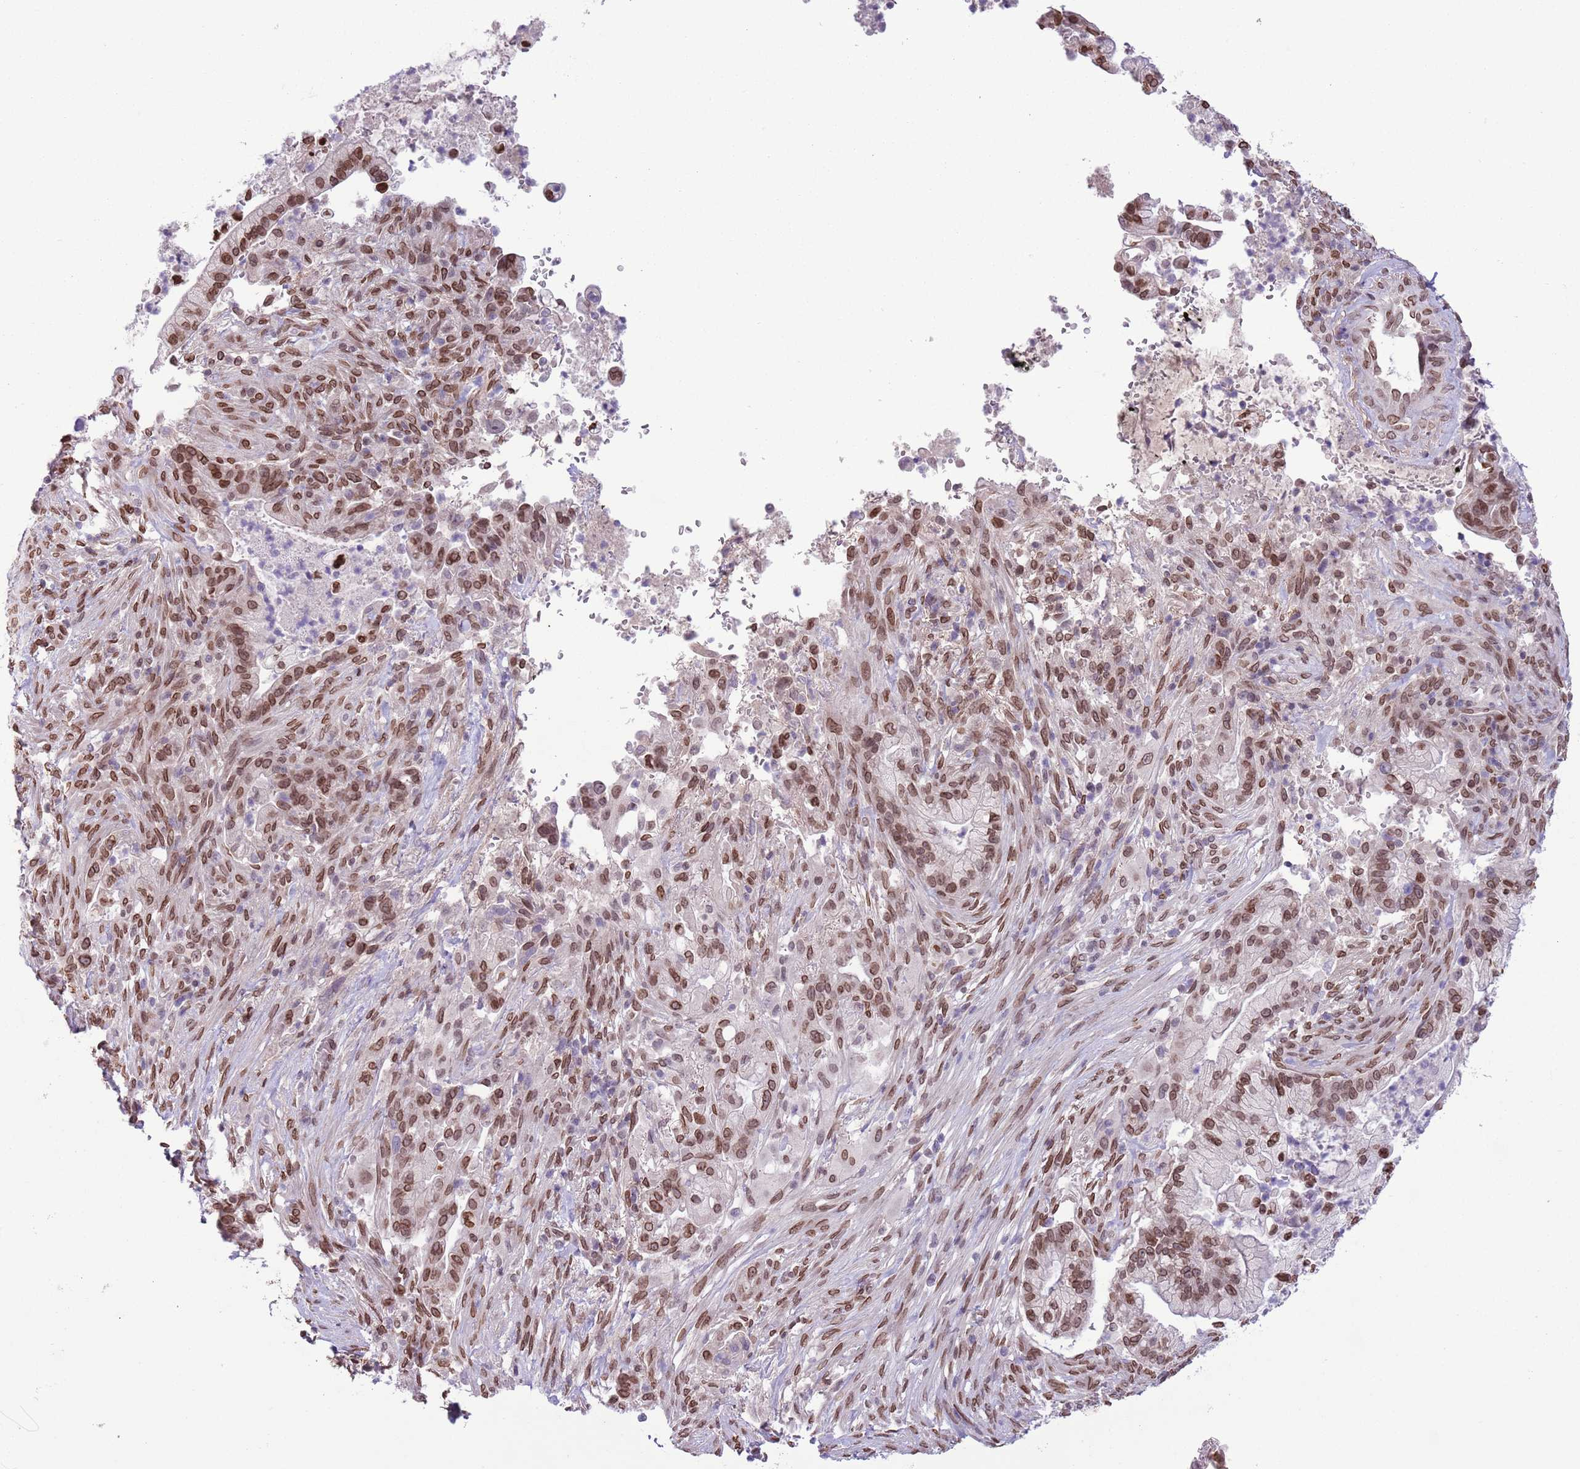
{"staining": {"intensity": "strong", "quantity": ">75%", "location": "cytoplasmic/membranous,nuclear"}, "tissue": "pancreatic cancer", "cell_type": "Tumor cells", "image_type": "cancer", "snomed": [{"axis": "morphology", "description": "Adenocarcinoma, NOS"}, {"axis": "topography", "description": "Pancreas"}], "caption": "Immunohistochemistry image of human pancreatic cancer (adenocarcinoma) stained for a protein (brown), which reveals high levels of strong cytoplasmic/membranous and nuclear expression in approximately >75% of tumor cells.", "gene": "ZGLP1", "patient": {"sex": "male", "age": 44}}